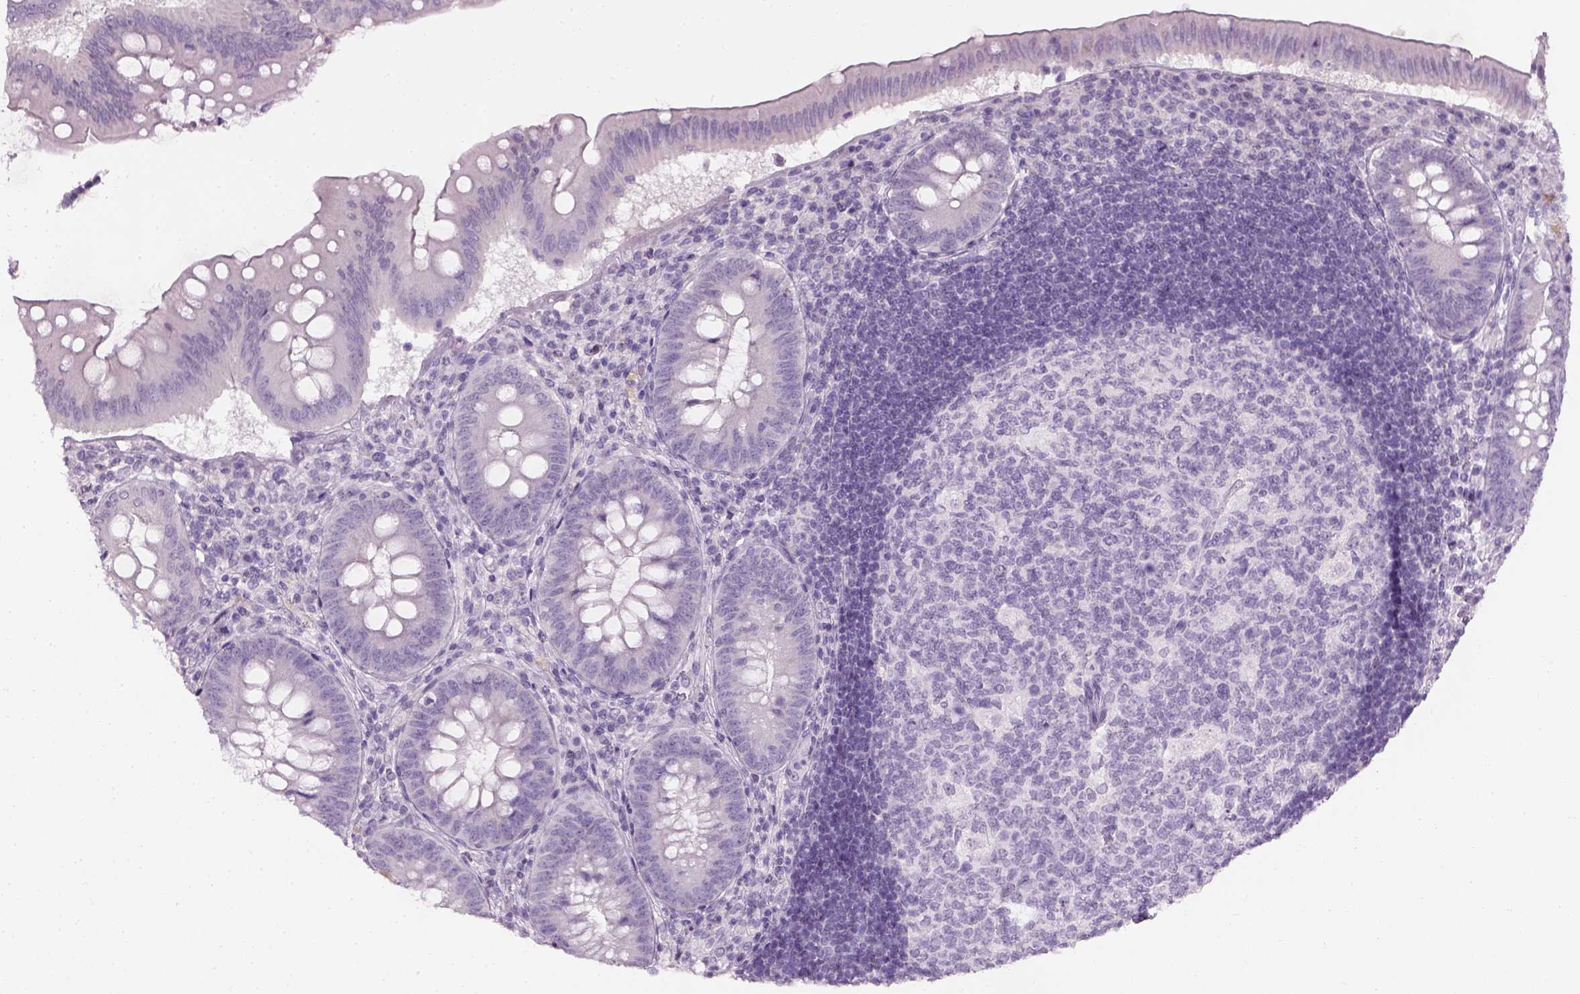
{"staining": {"intensity": "negative", "quantity": "none", "location": "none"}, "tissue": "appendix", "cell_type": "Glandular cells", "image_type": "normal", "snomed": [{"axis": "morphology", "description": "Normal tissue, NOS"}, {"axis": "morphology", "description": "Inflammation, NOS"}, {"axis": "topography", "description": "Appendix"}], "caption": "High magnification brightfield microscopy of benign appendix stained with DAB (3,3'-diaminobenzidine) (brown) and counterstained with hematoxylin (blue): glandular cells show no significant expression.", "gene": "TH", "patient": {"sex": "male", "age": 16}}